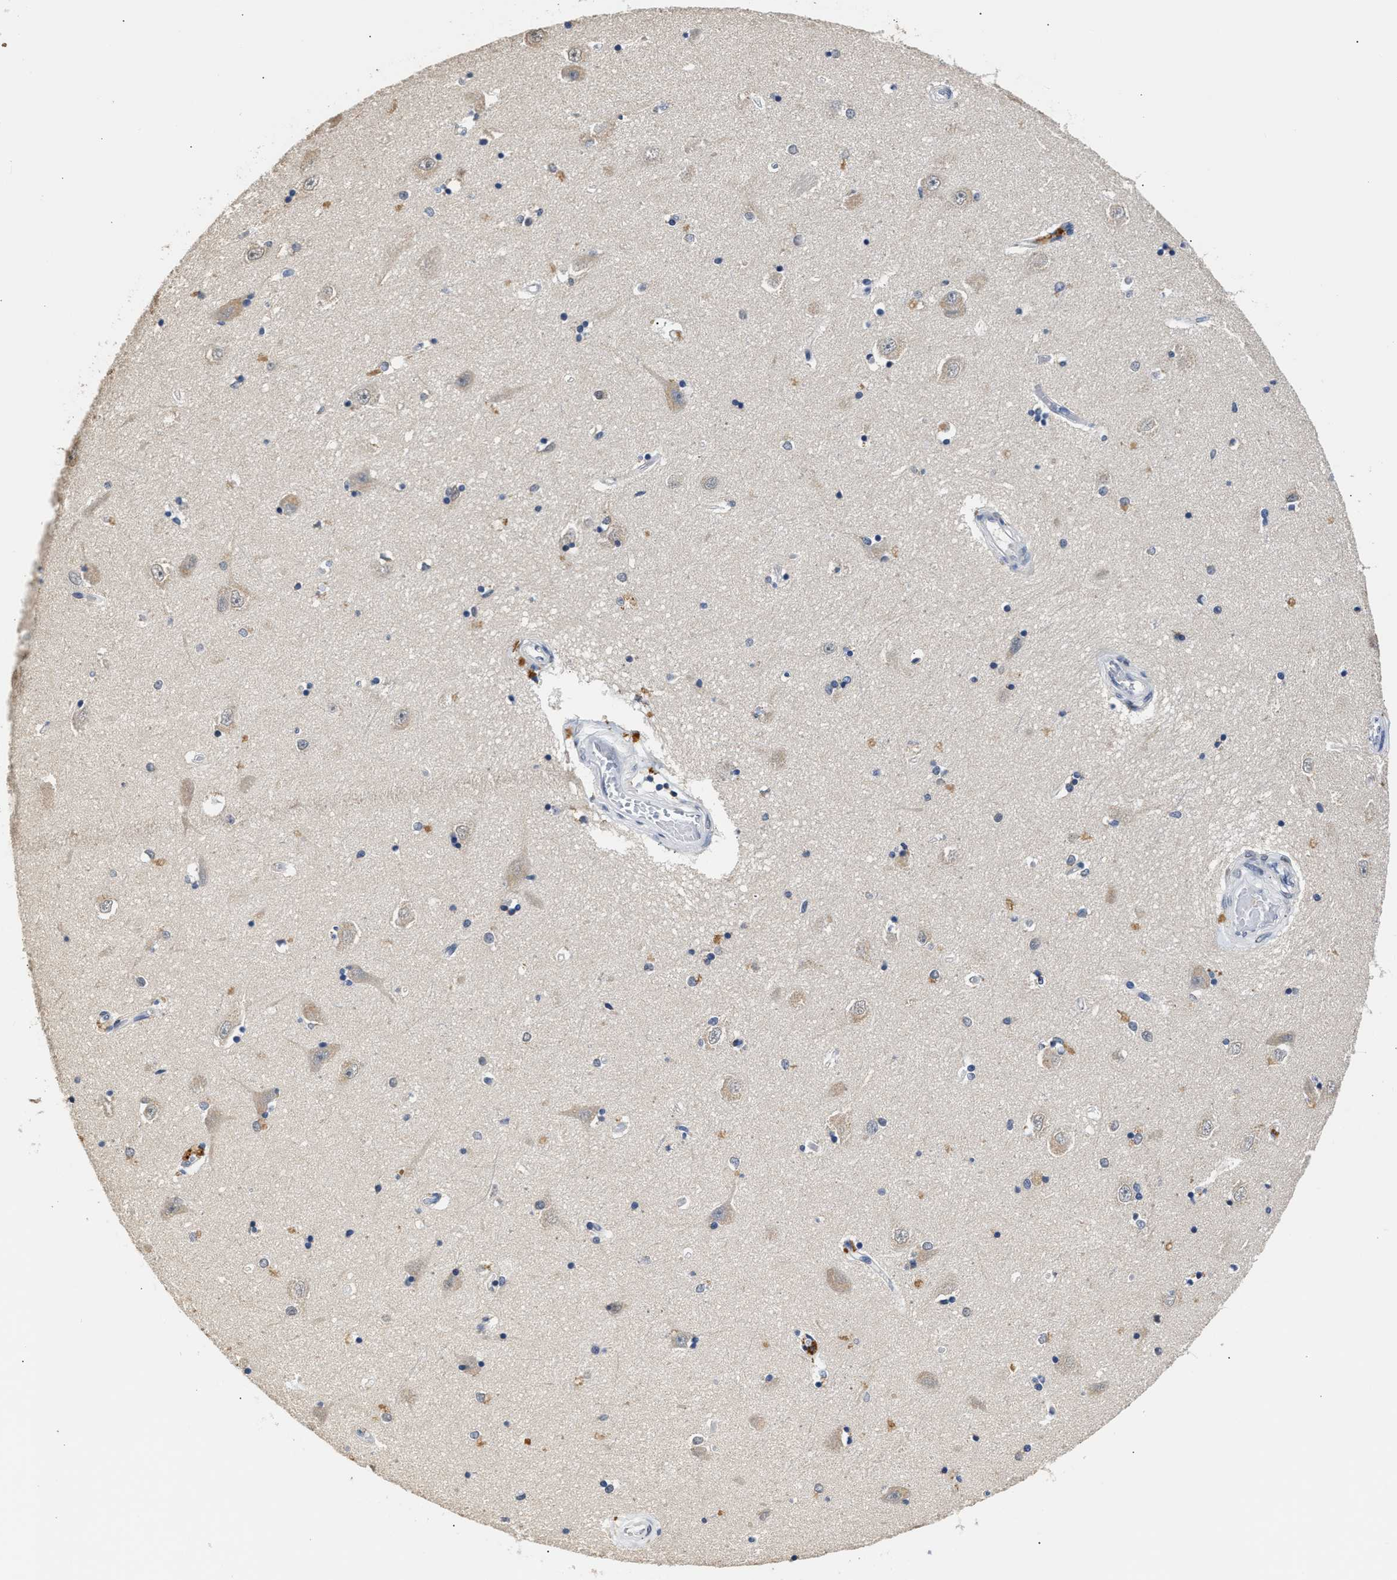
{"staining": {"intensity": "weak", "quantity": "<25%", "location": "cytoplasmic/membranous"}, "tissue": "hippocampus", "cell_type": "Glial cells", "image_type": "normal", "snomed": [{"axis": "morphology", "description": "Normal tissue, NOS"}, {"axis": "topography", "description": "Hippocampus"}], "caption": "A high-resolution photomicrograph shows IHC staining of unremarkable hippocampus, which shows no significant positivity in glial cells.", "gene": "PPM1L", "patient": {"sex": "male", "age": 45}}